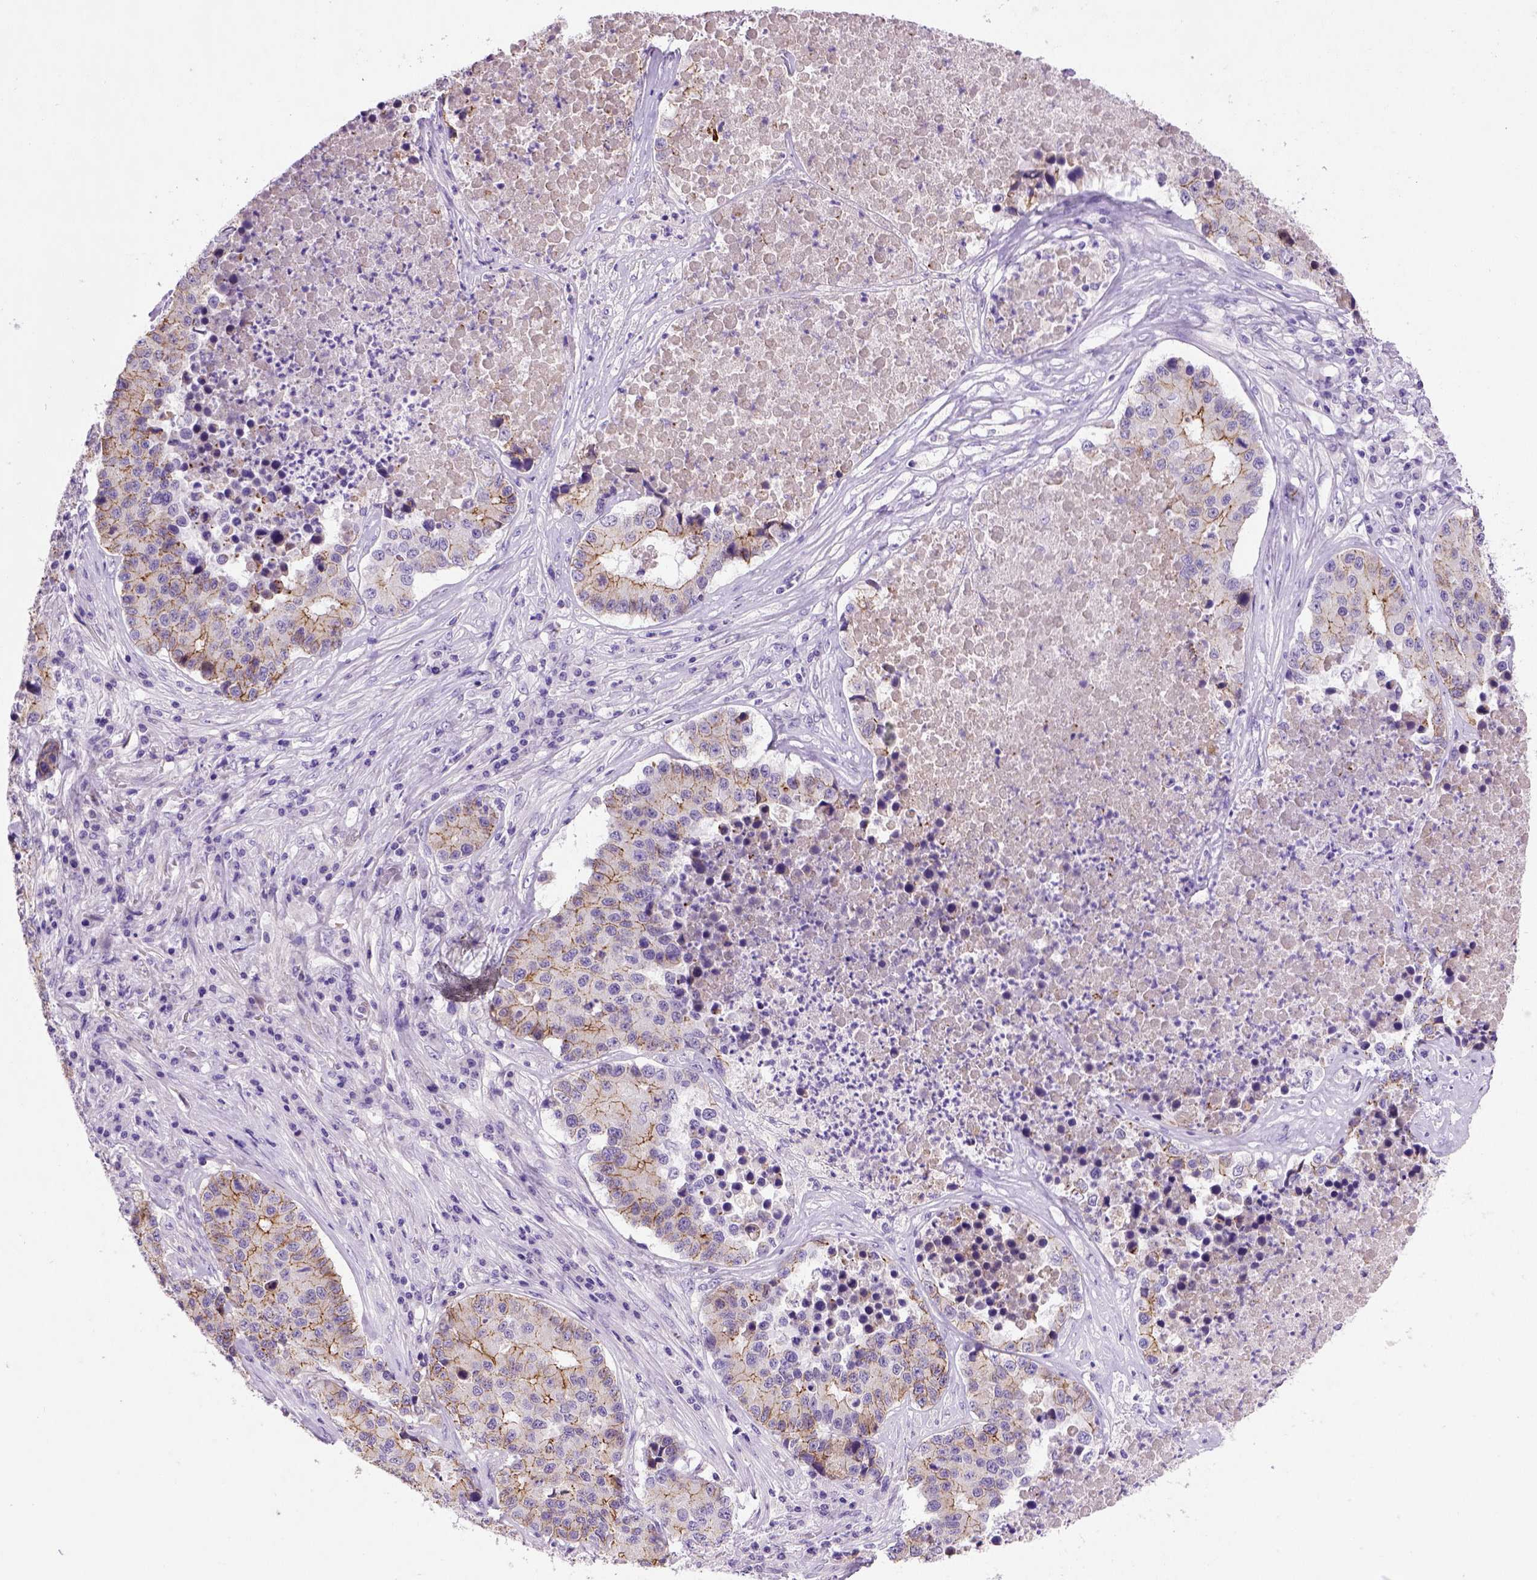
{"staining": {"intensity": "moderate", "quantity": "<25%", "location": "cytoplasmic/membranous"}, "tissue": "stomach cancer", "cell_type": "Tumor cells", "image_type": "cancer", "snomed": [{"axis": "morphology", "description": "Adenocarcinoma, NOS"}, {"axis": "topography", "description": "Stomach"}], "caption": "Brown immunohistochemical staining in human adenocarcinoma (stomach) demonstrates moderate cytoplasmic/membranous staining in approximately <25% of tumor cells. The staining was performed using DAB to visualize the protein expression in brown, while the nuclei were stained in blue with hematoxylin (Magnification: 20x).", "gene": "CDH1", "patient": {"sex": "male", "age": 71}}